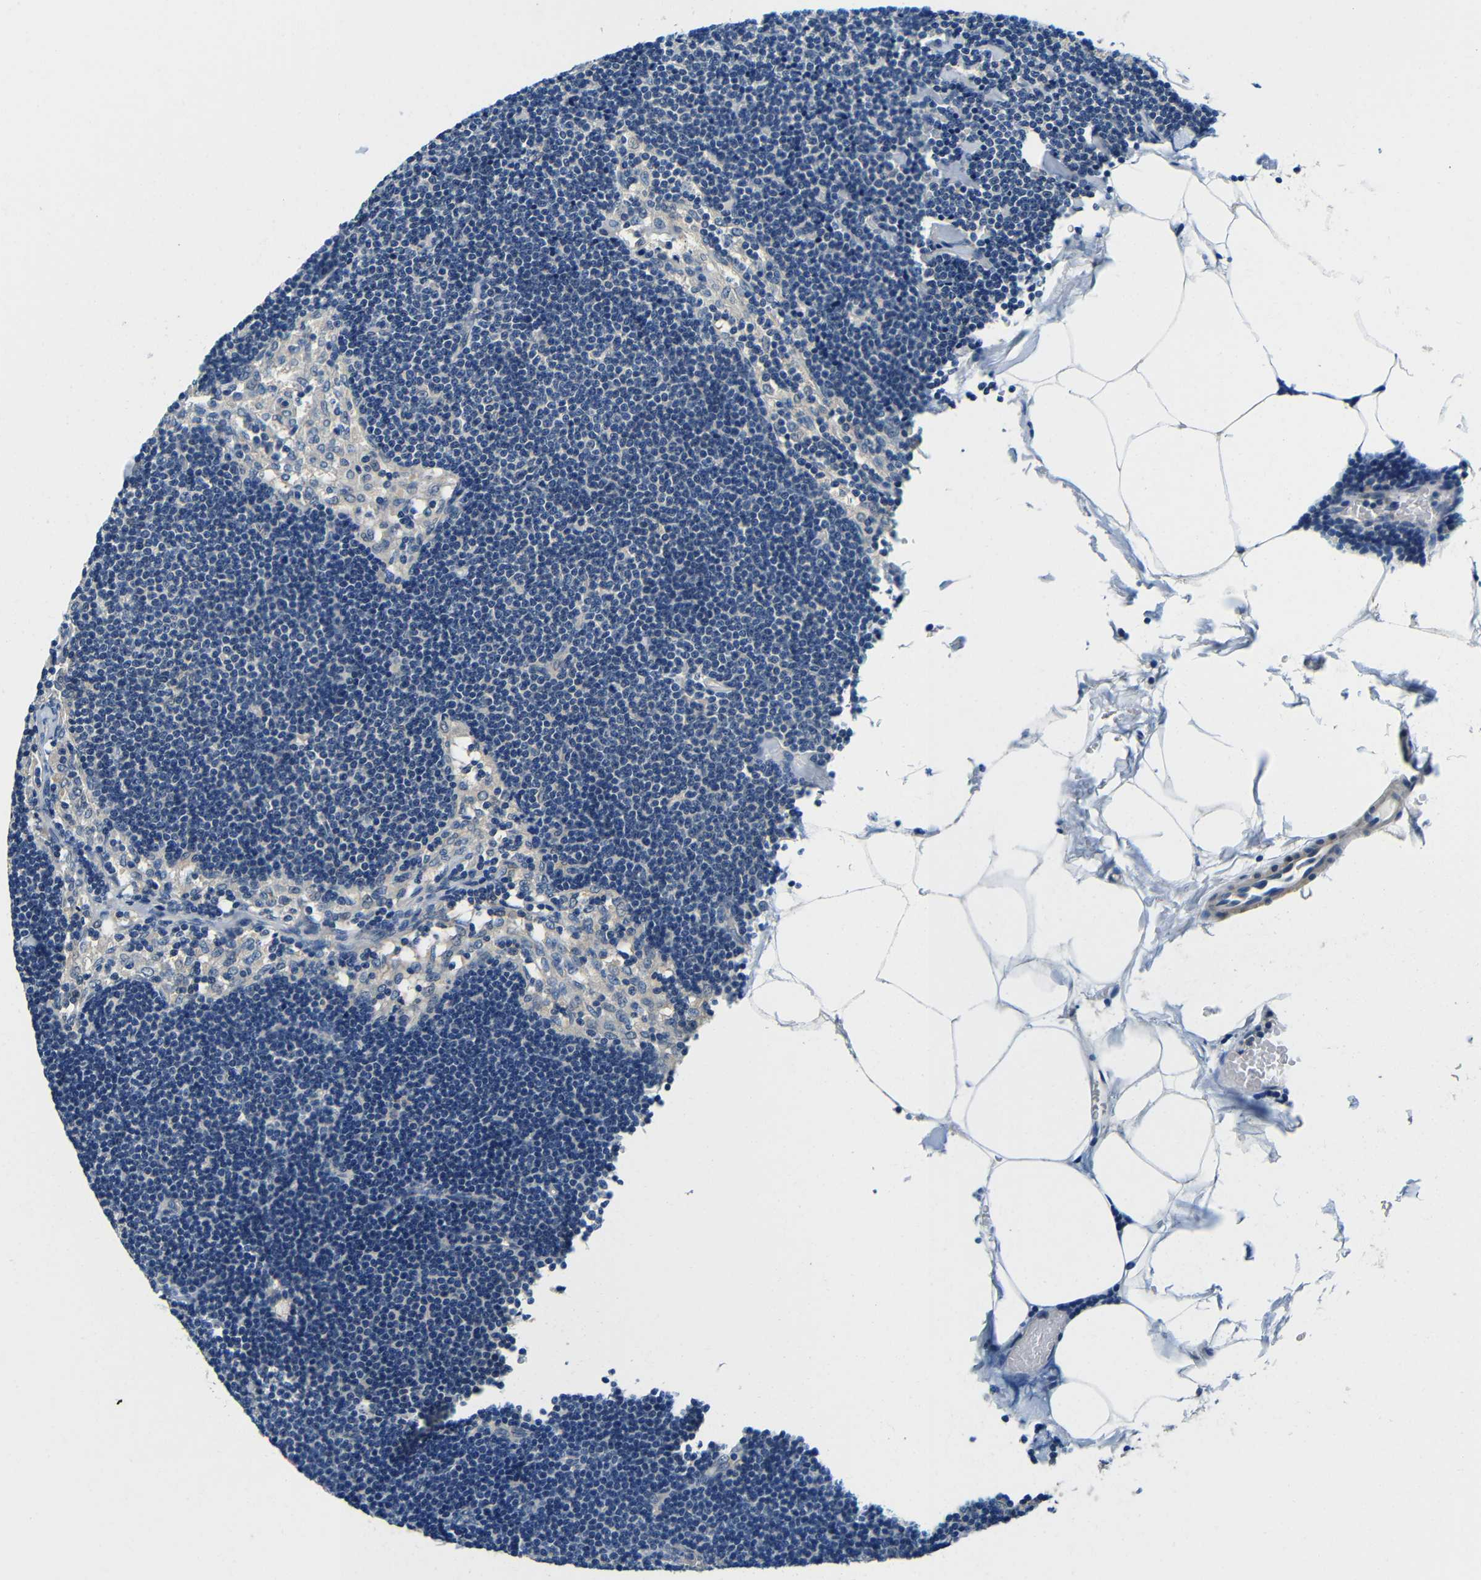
{"staining": {"intensity": "negative", "quantity": "none", "location": "none"}, "tissue": "lymph node", "cell_type": "Germinal center cells", "image_type": "normal", "snomed": [{"axis": "morphology", "description": "Normal tissue, NOS"}, {"axis": "topography", "description": "Lymph node"}], "caption": "Immunohistochemistry (IHC) of benign human lymph node demonstrates no staining in germinal center cells.", "gene": "ADAP1", "patient": {"sex": "male", "age": 63}}